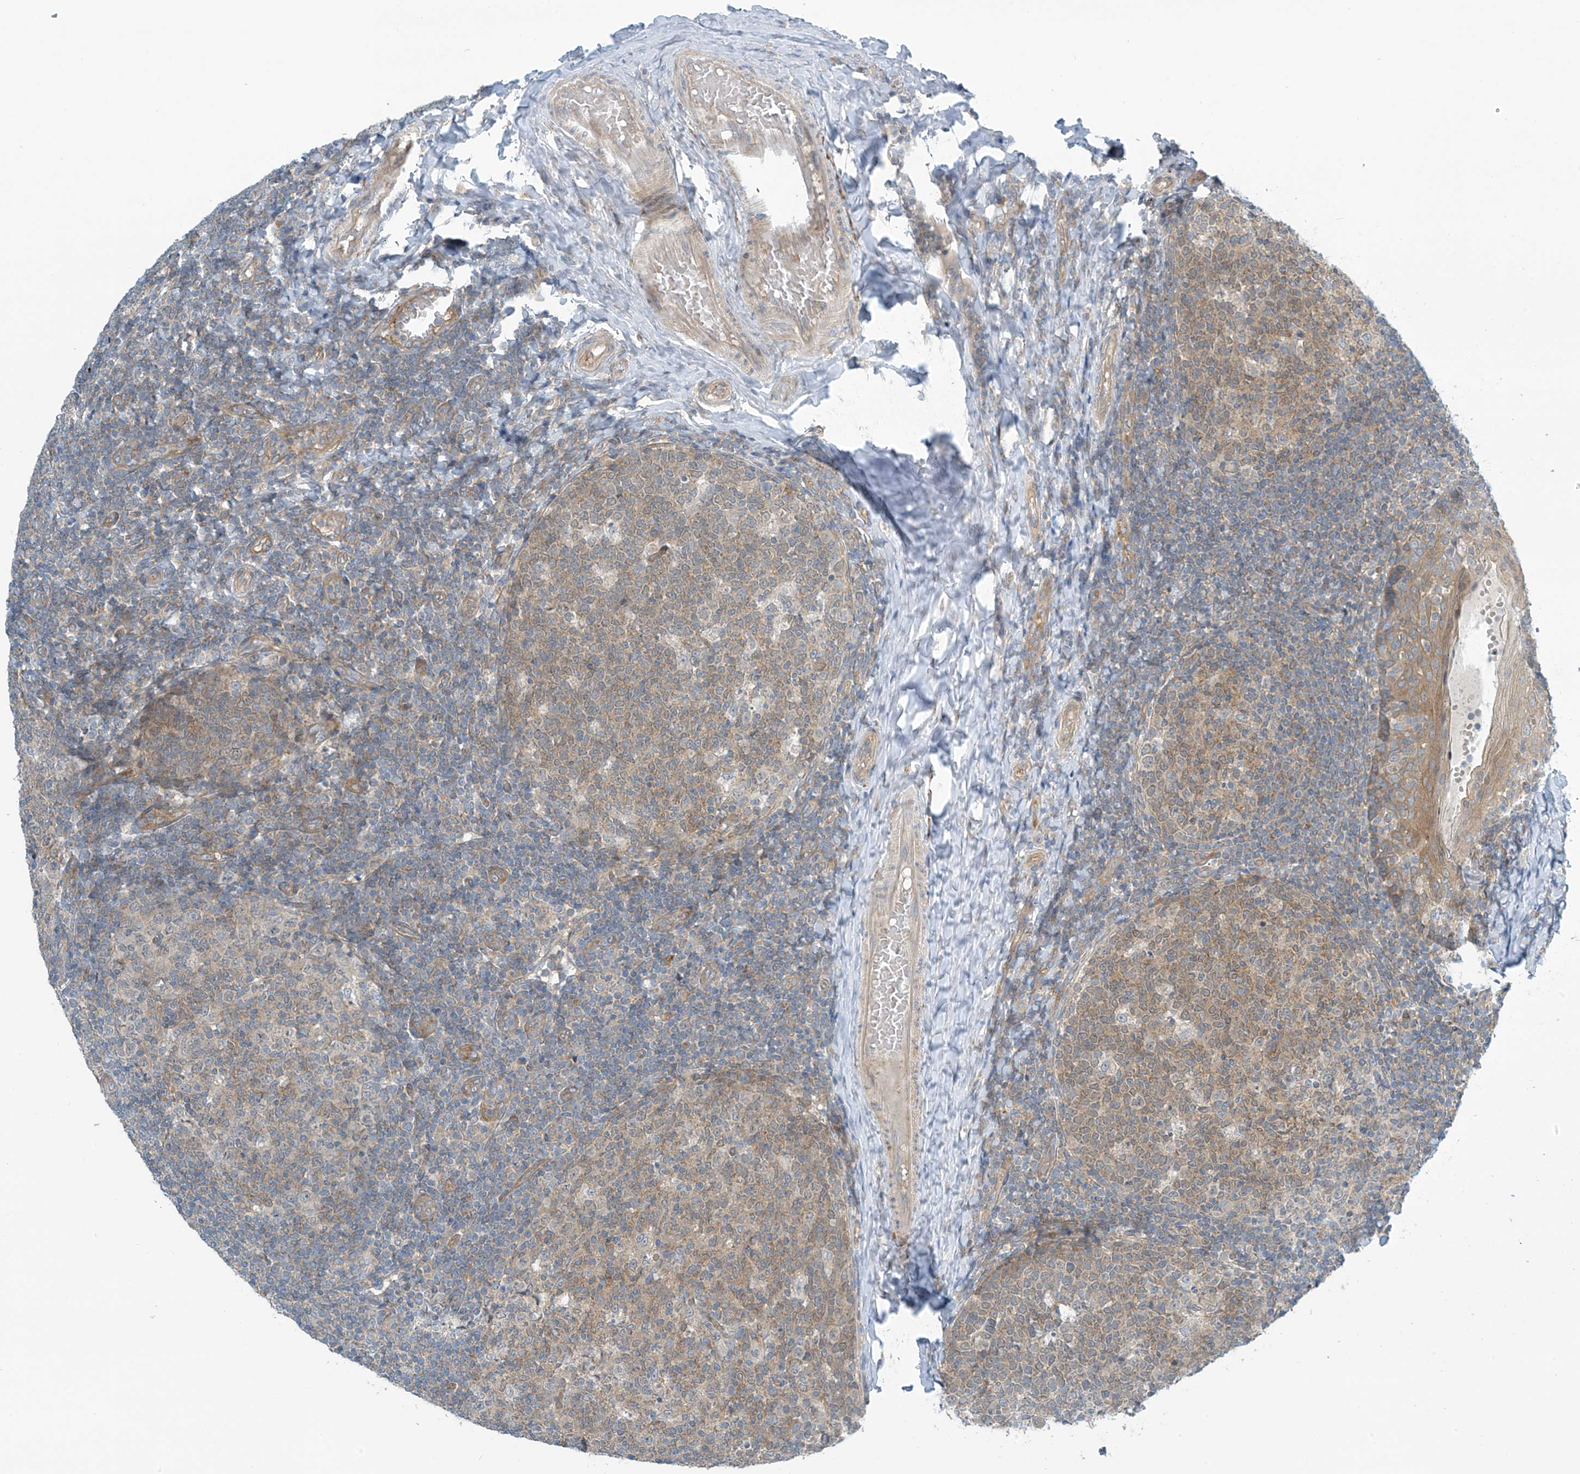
{"staining": {"intensity": "weak", "quantity": ">75%", "location": "cytoplasmic/membranous"}, "tissue": "tonsil", "cell_type": "Germinal center cells", "image_type": "normal", "snomed": [{"axis": "morphology", "description": "Normal tissue, NOS"}, {"axis": "topography", "description": "Tonsil"}], "caption": "Tonsil stained with IHC exhibits weak cytoplasmic/membranous expression in about >75% of germinal center cells.", "gene": "FSD1L", "patient": {"sex": "female", "age": 19}}